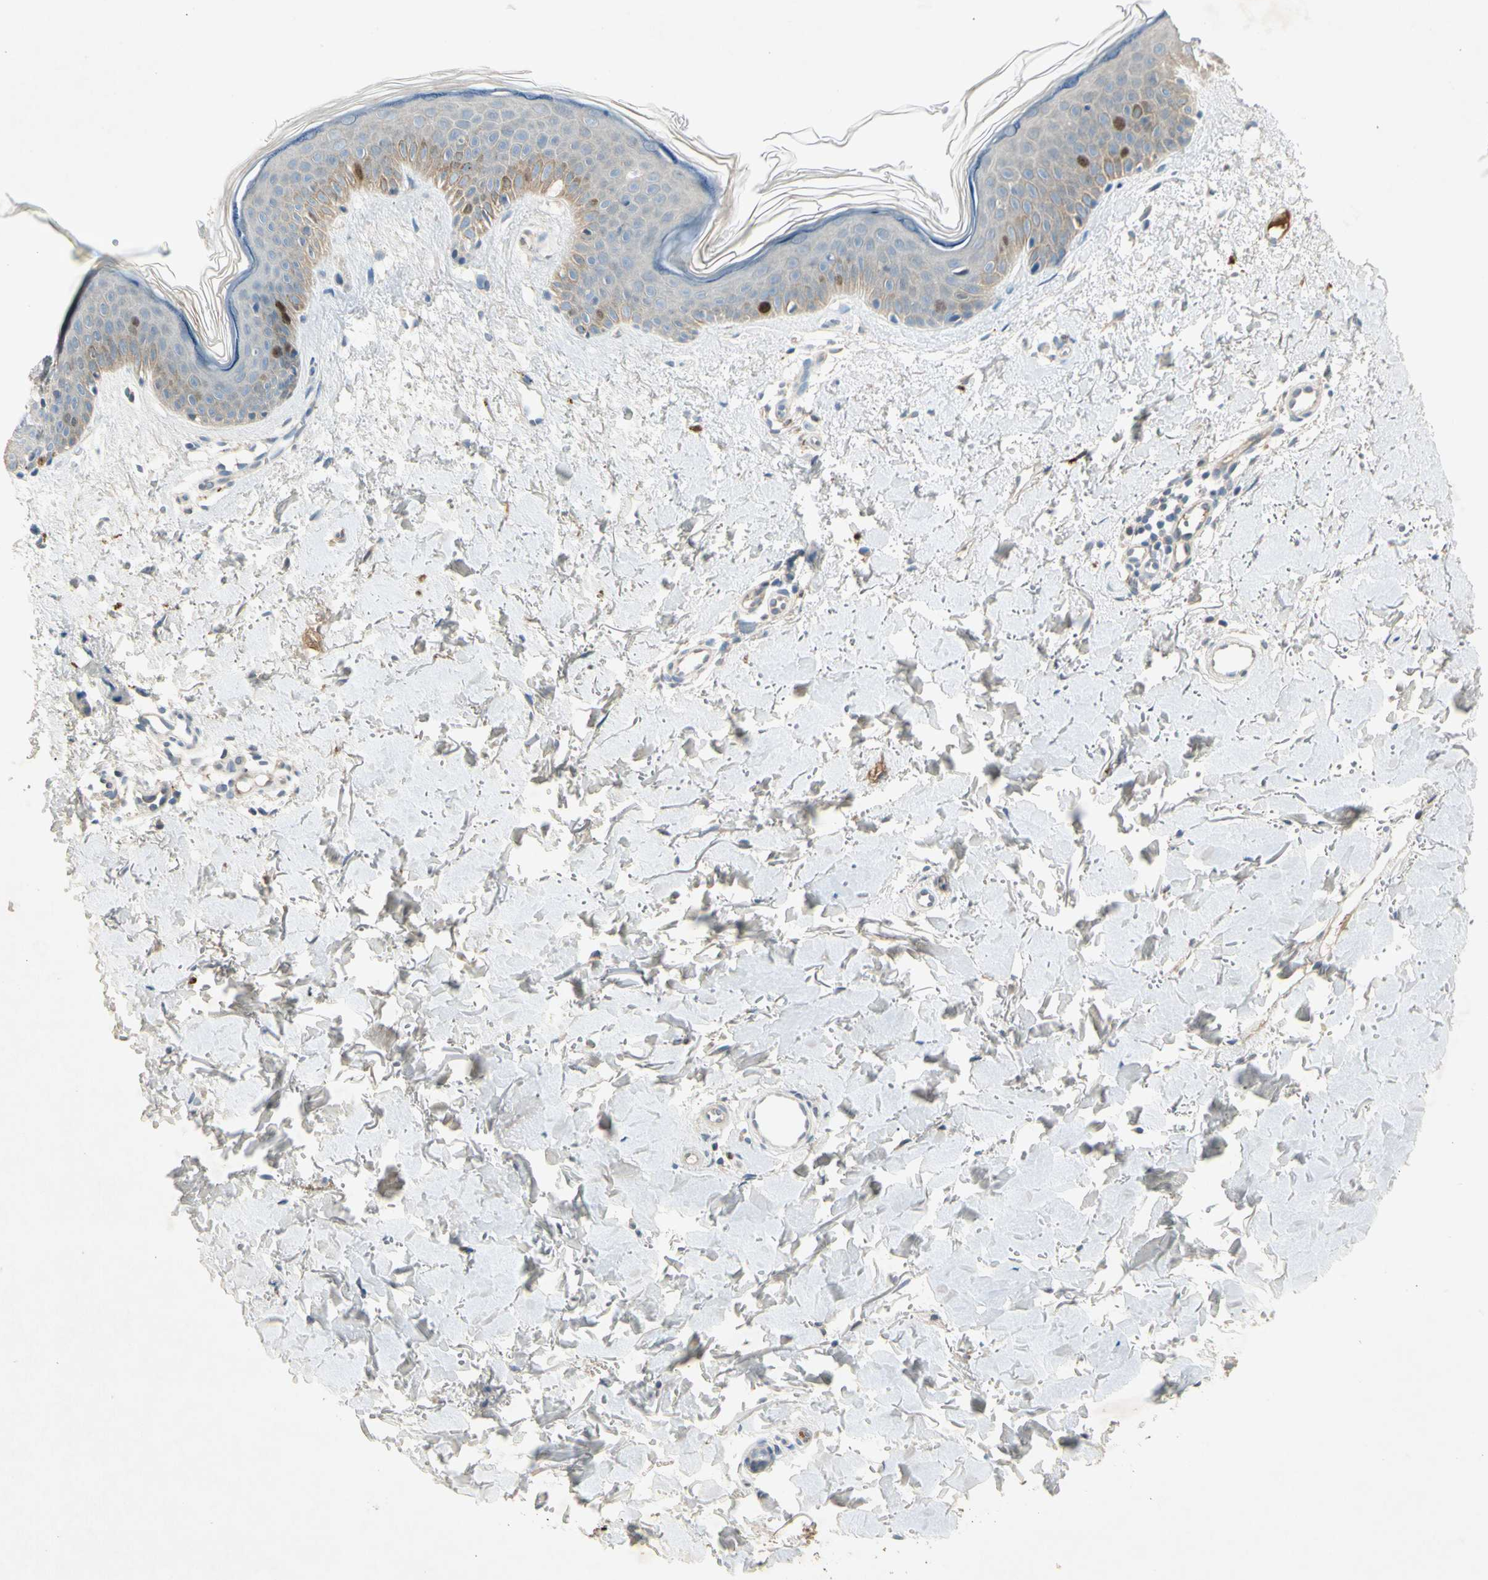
{"staining": {"intensity": "moderate", "quantity": "25%-75%", "location": "cytoplasmic/membranous,nuclear"}, "tissue": "skin", "cell_type": "Fibroblasts", "image_type": "normal", "snomed": [{"axis": "morphology", "description": "Normal tissue, NOS"}, {"axis": "topography", "description": "Skin"}], "caption": "Protein expression analysis of benign skin reveals moderate cytoplasmic/membranous,nuclear staining in approximately 25%-75% of fibroblasts. (DAB IHC with brightfield microscopy, high magnification).", "gene": "PITX1", "patient": {"sex": "female", "age": 56}}